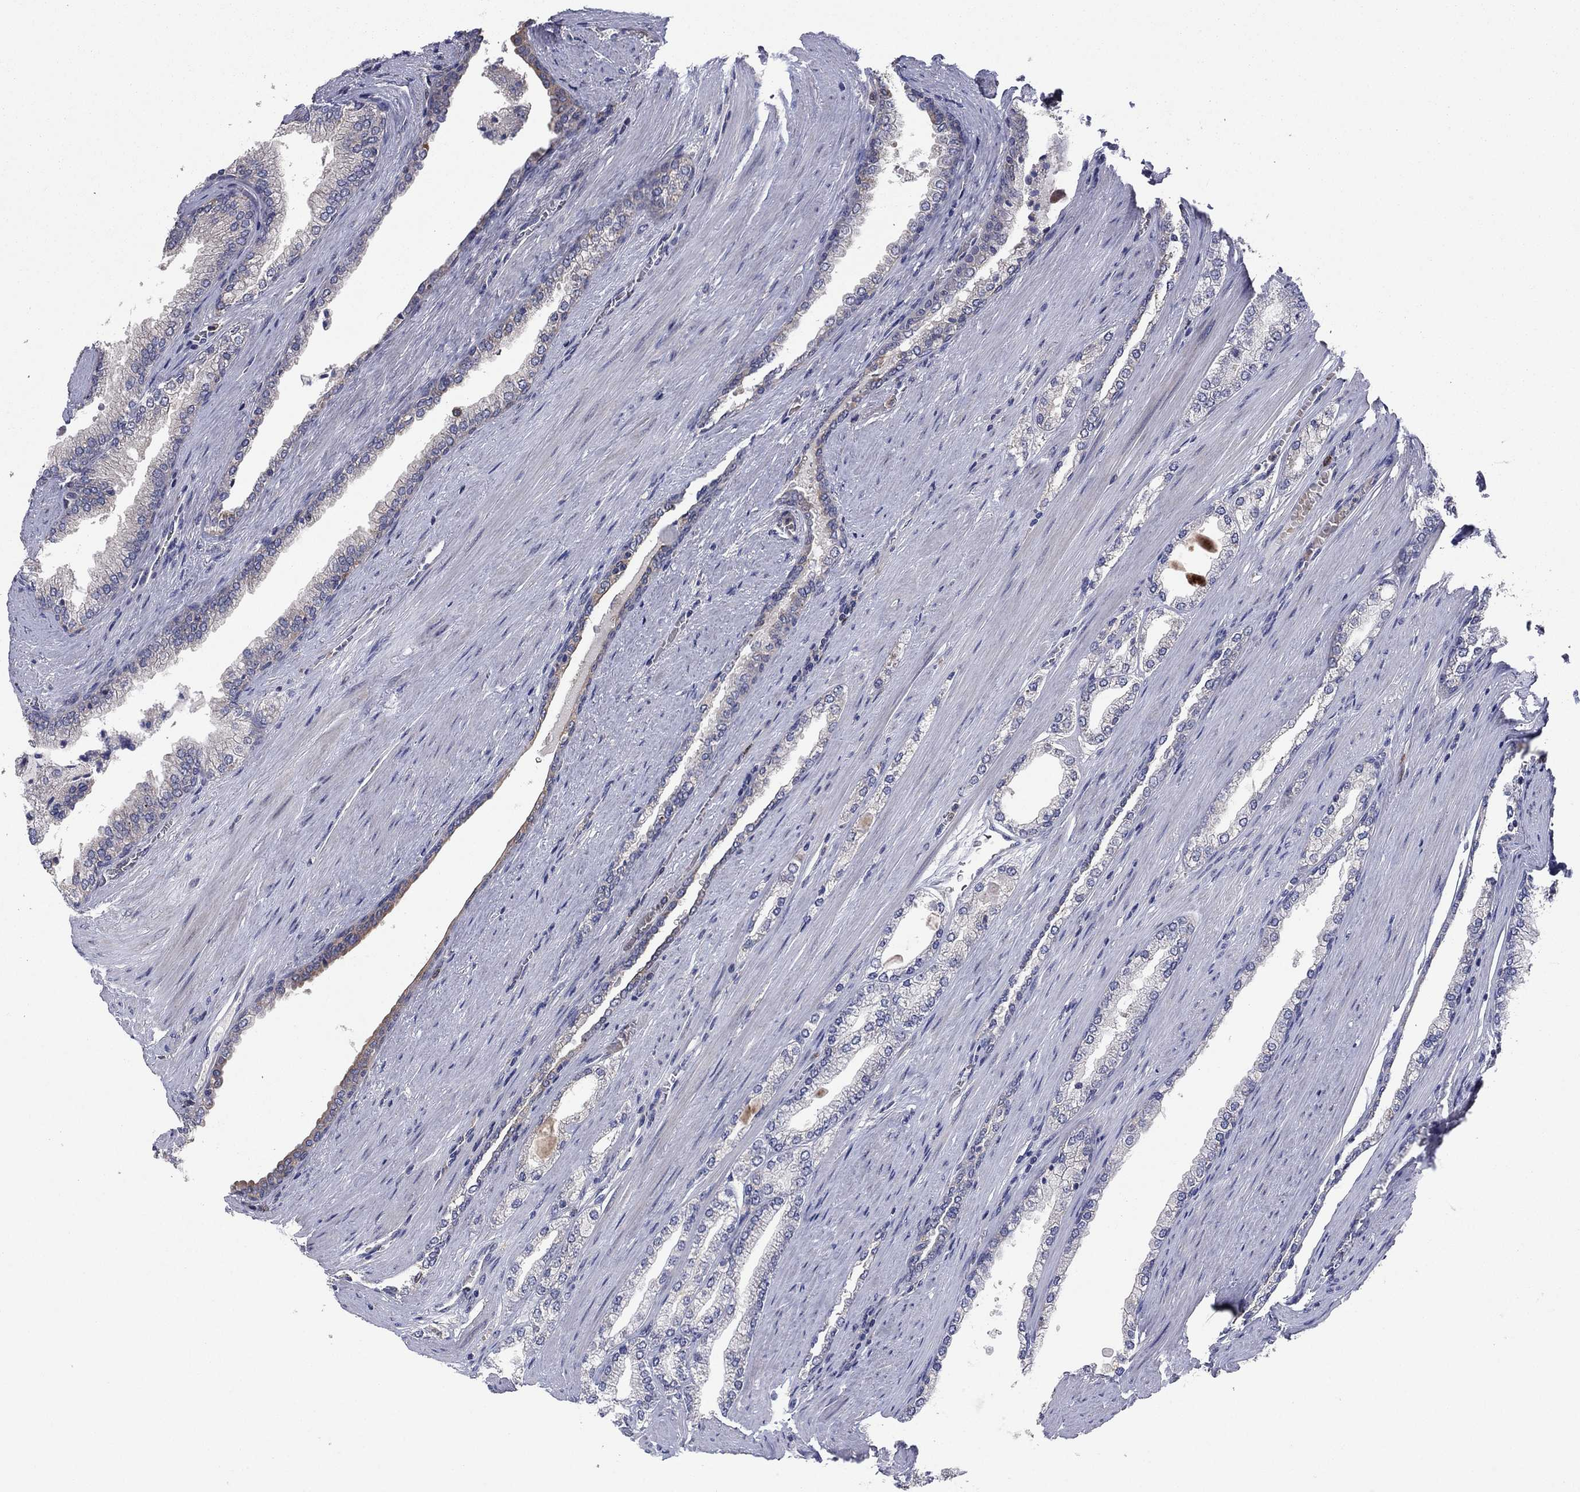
{"staining": {"intensity": "negative", "quantity": "none", "location": "none"}, "tissue": "prostate cancer", "cell_type": "Tumor cells", "image_type": "cancer", "snomed": [{"axis": "morphology", "description": "Adenocarcinoma, Low grade"}, {"axis": "topography", "description": "Prostate"}], "caption": "Immunohistochemistry histopathology image of neoplastic tissue: prostate adenocarcinoma (low-grade) stained with DAB reveals no significant protein expression in tumor cells.", "gene": "MEA1", "patient": {"sex": "male", "age": 72}}